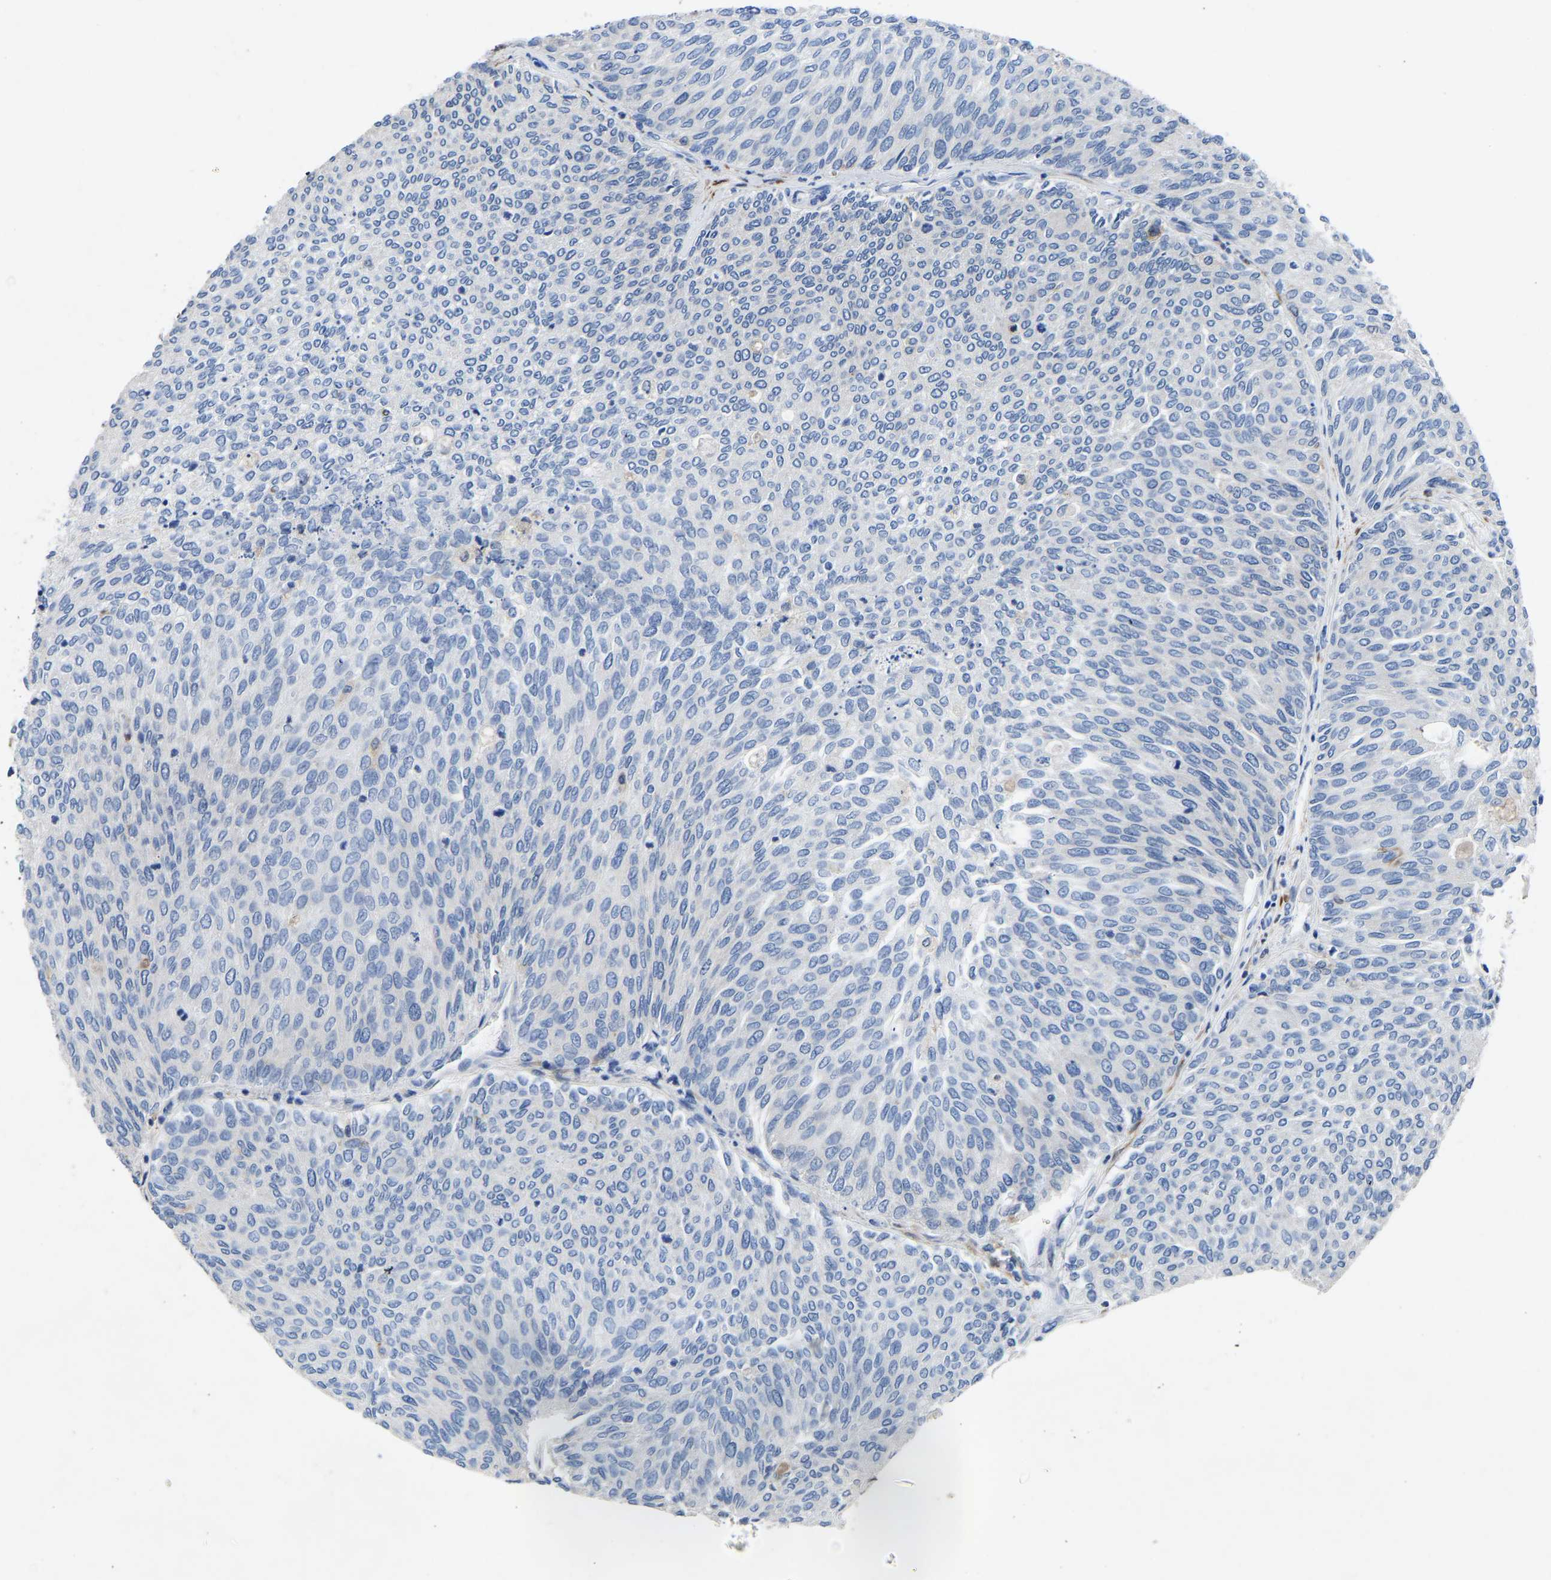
{"staining": {"intensity": "negative", "quantity": "none", "location": "none"}, "tissue": "urothelial cancer", "cell_type": "Tumor cells", "image_type": "cancer", "snomed": [{"axis": "morphology", "description": "Urothelial carcinoma, Low grade"}, {"axis": "topography", "description": "Urinary bladder"}], "caption": "Immunohistochemical staining of urothelial carcinoma (low-grade) displays no significant staining in tumor cells. (DAB (3,3'-diaminobenzidine) IHC visualized using brightfield microscopy, high magnification).", "gene": "ATG2B", "patient": {"sex": "female", "age": 79}}